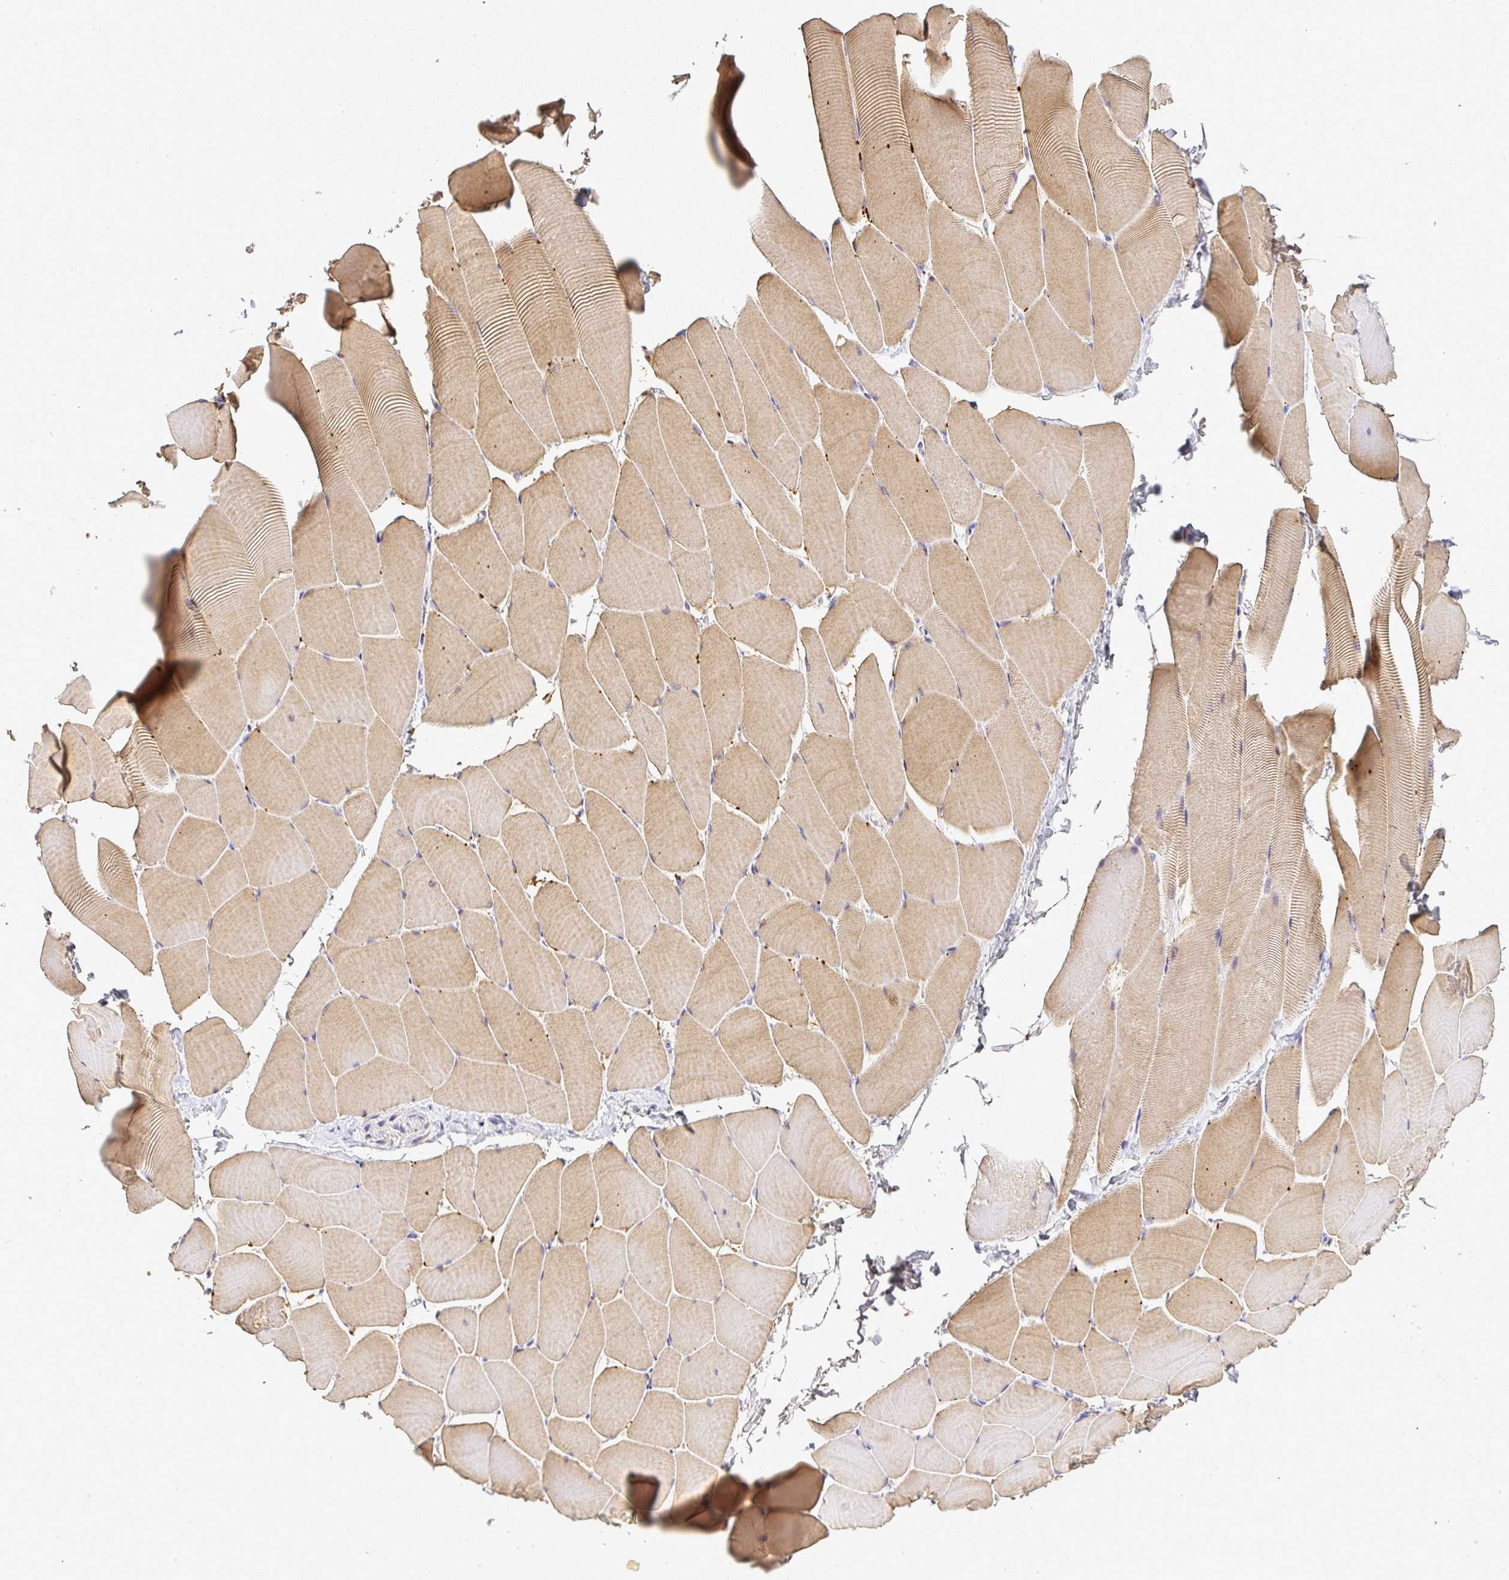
{"staining": {"intensity": "weak", "quantity": ">75%", "location": "cytoplasmic/membranous"}, "tissue": "skeletal muscle", "cell_type": "Myocytes", "image_type": "normal", "snomed": [{"axis": "morphology", "description": "Normal tissue, NOS"}, {"axis": "topography", "description": "Skeletal muscle"}], "caption": "Myocytes reveal low levels of weak cytoplasmic/membranous positivity in approximately >75% of cells in normal skeletal muscle. (Stains: DAB in brown, nuclei in blue, Microscopy: brightfield microscopy at high magnification).", "gene": "RPS2", "patient": {"sex": "male", "age": 25}}